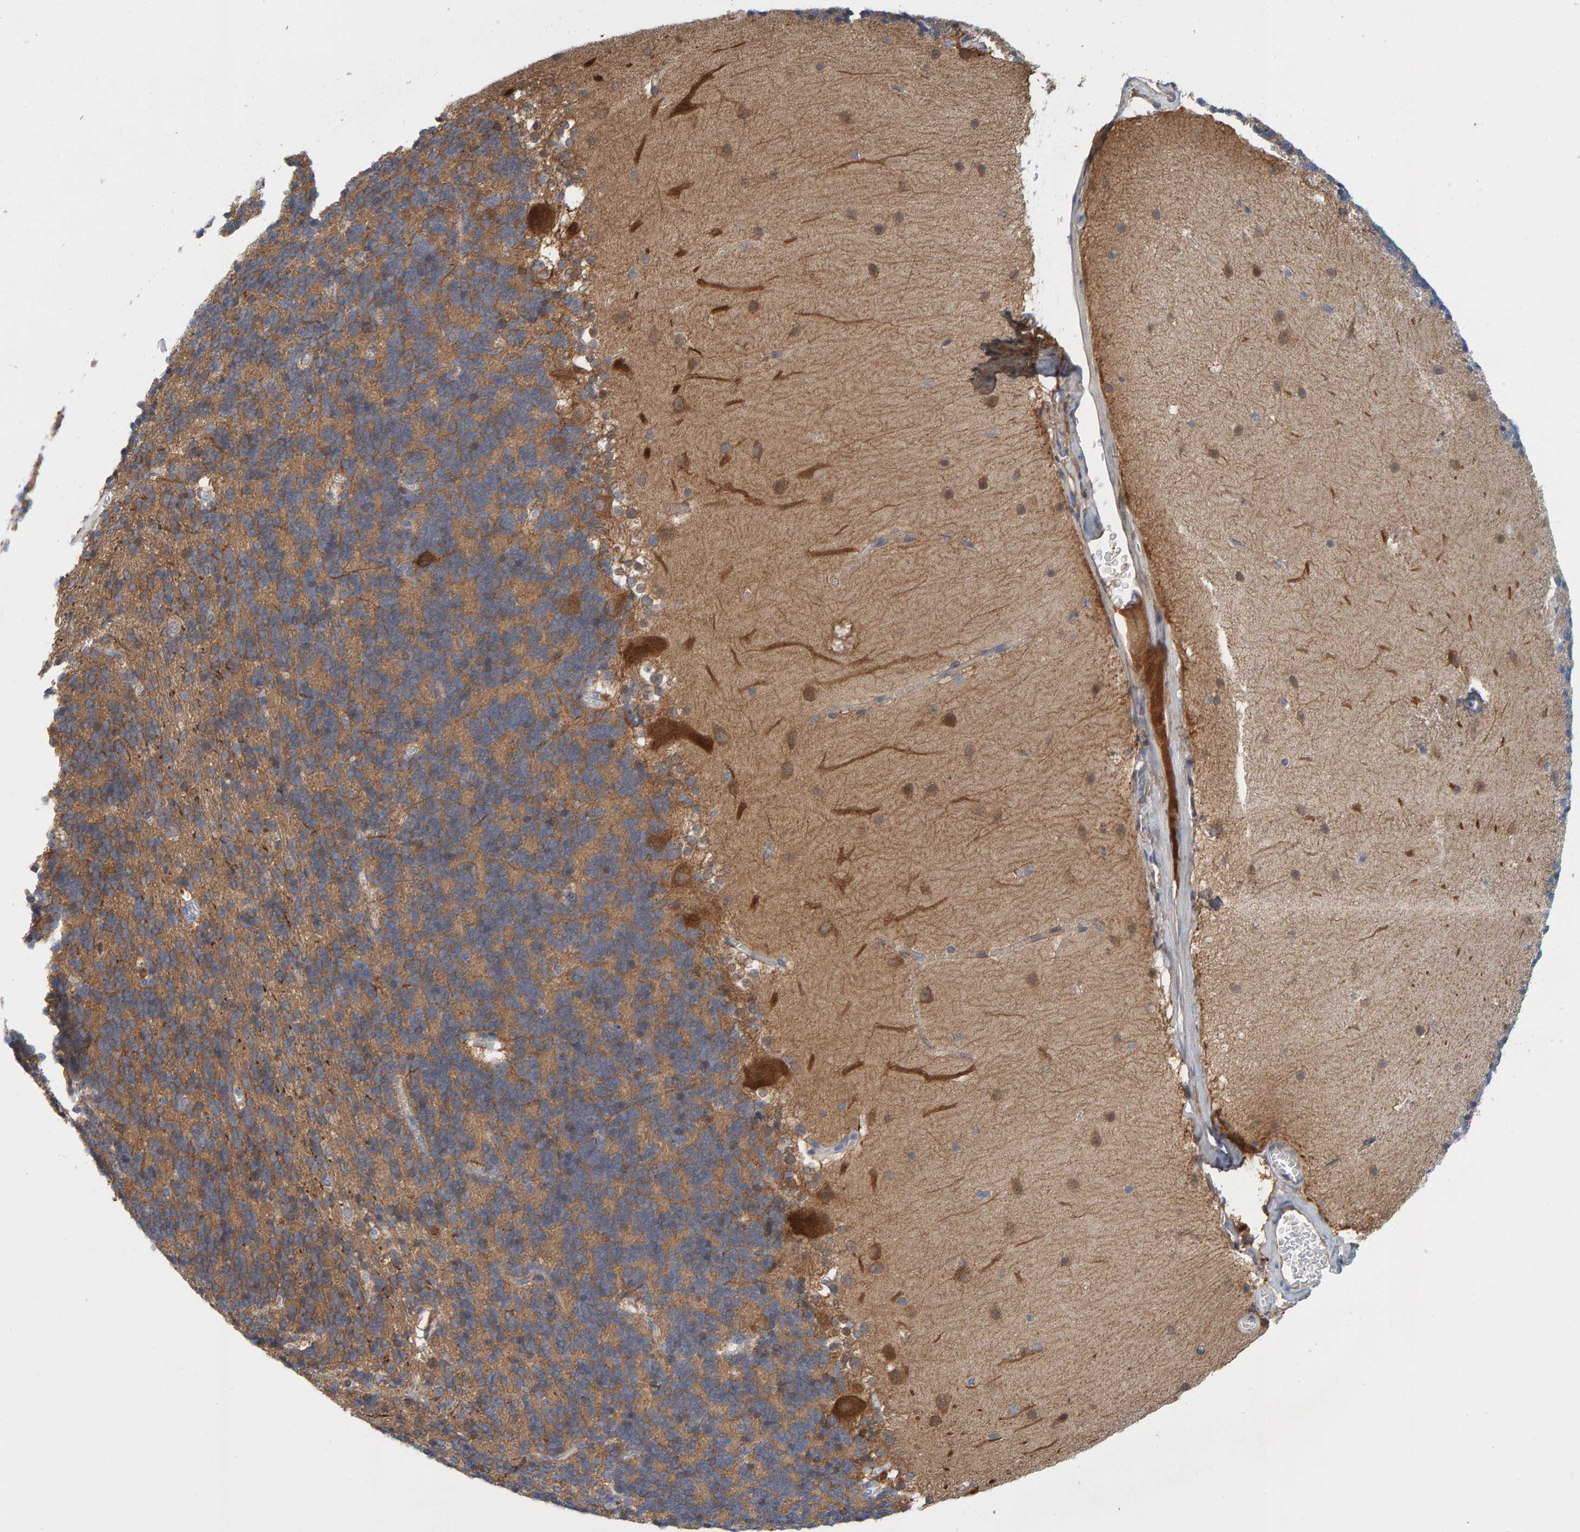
{"staining": {"intensity": "moderate", "quantity": ">75%", "location": "cytoplasmic/membranous"}, "tissue": "cerebellum", "cell_type": "Cells in granular layer", "image_type": "normal", "snomed": [{"axis": "morphology", "description": "Normal tissue, NOS"}, {"axis": "topography", "description": "Cerebellum"}], "caption": "Cerebellum stained with DAB (3,3'-diaminobenzidine) immunohistochemistry shows medium levels of moderate cytoplasmic/membranous expression in about >75% of cells in granular layer.", "gene": "KLHL11", "patient": {"sex": "female", "age": 19}}